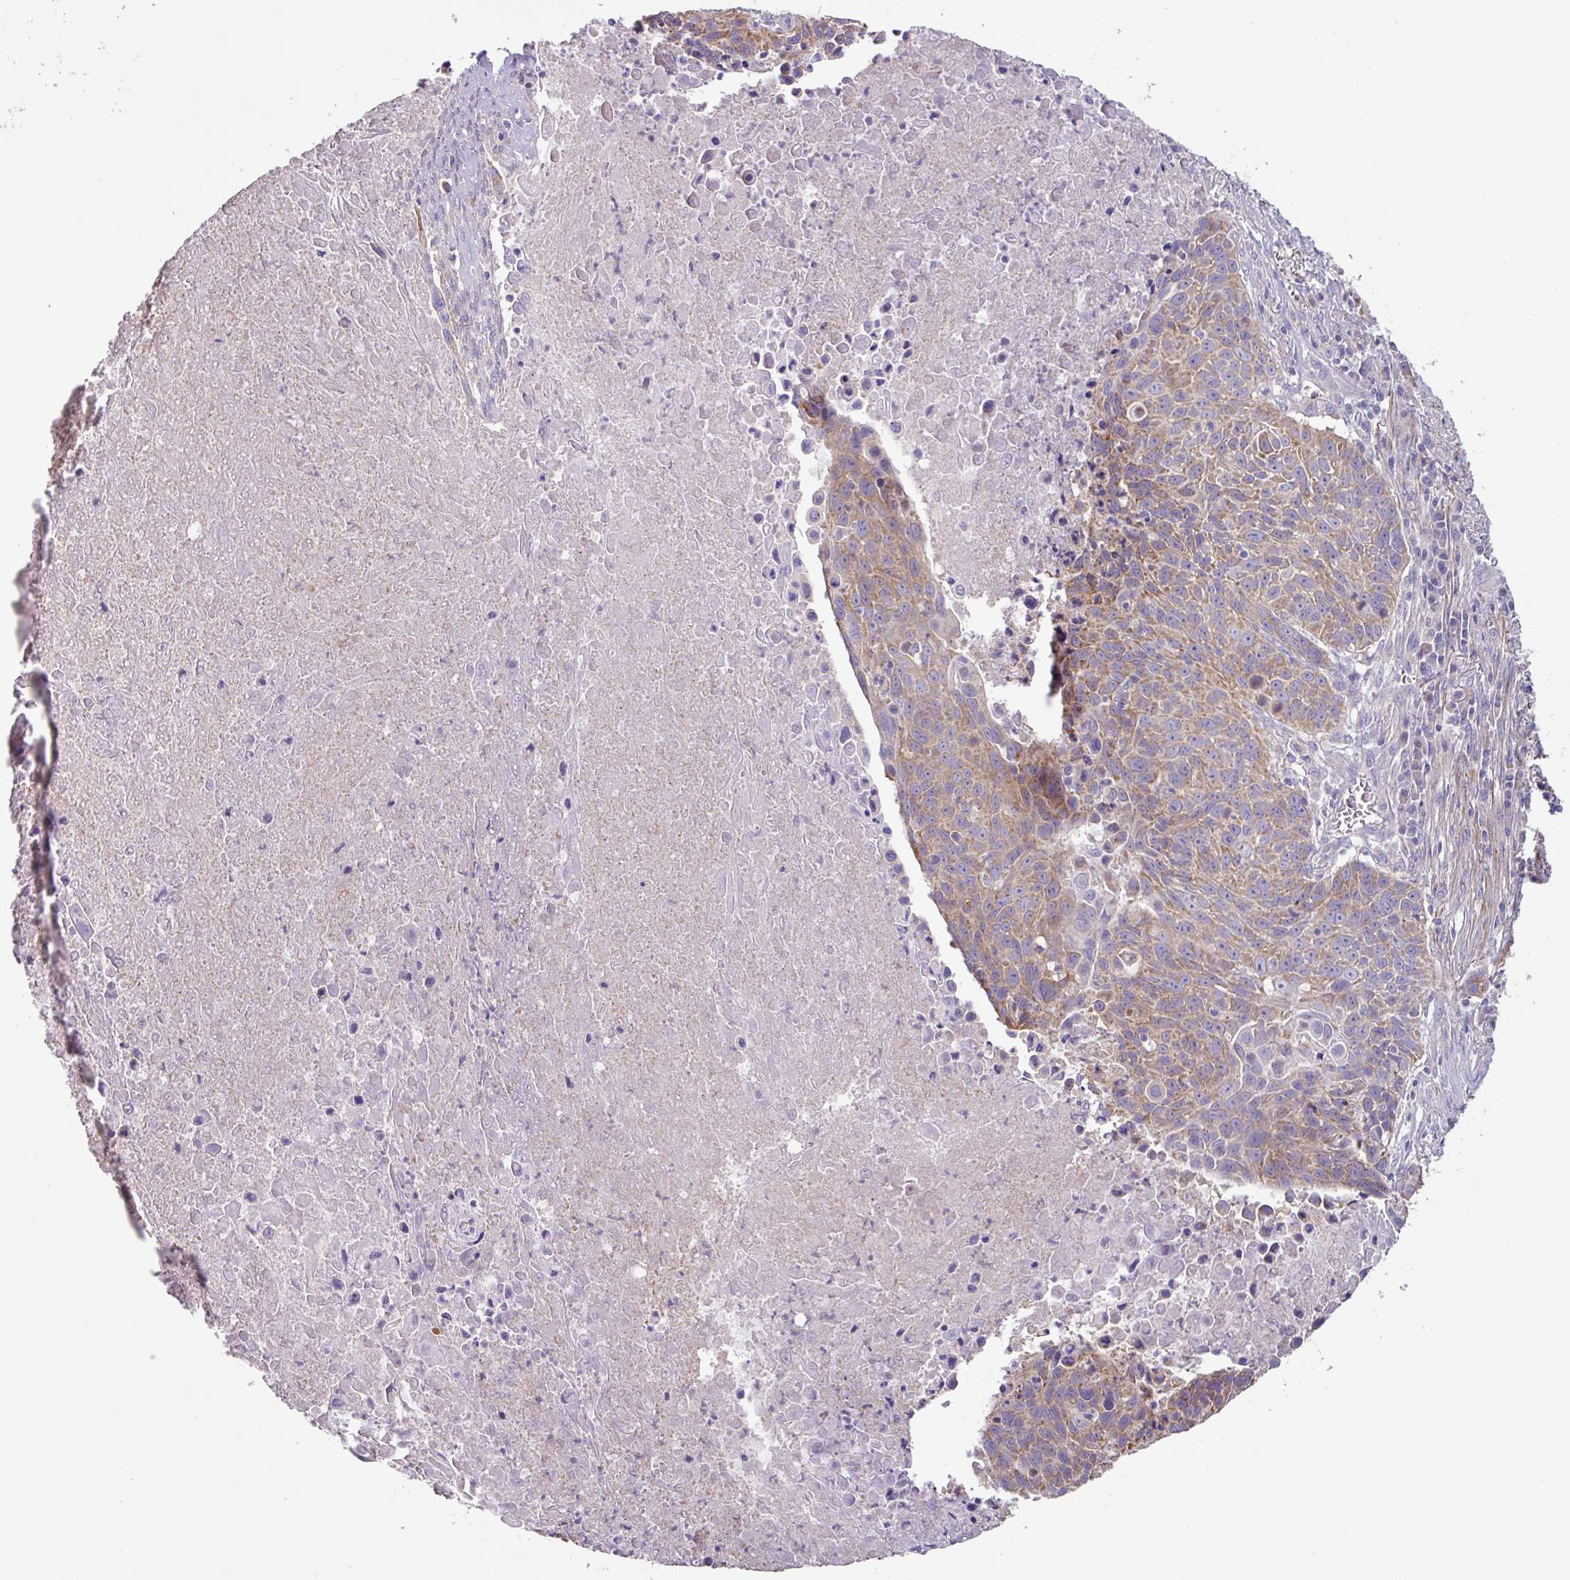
{"staining": {"intensity": "moderate", "quantity": ">75%", "location": "cytoplasmic/membranous"}, "tissue": "lung cancer", "cell_type": "Tumor cells", "image_type": "cancer", "snomed": [{"axis": "morphology", "description": "Squamous cell carcinoma, NOS"}, {"axis": "topography", "description": "Lung"}], "caption": "A high-resolution micrograph shows immunohistochemistry staining of lung cancer, which shows moderate cytoplasmic/membranous positivity in approximately >75% of tumor cells.", "gene": "MRRF", "patient": {"sex": "male", "age": 78}}